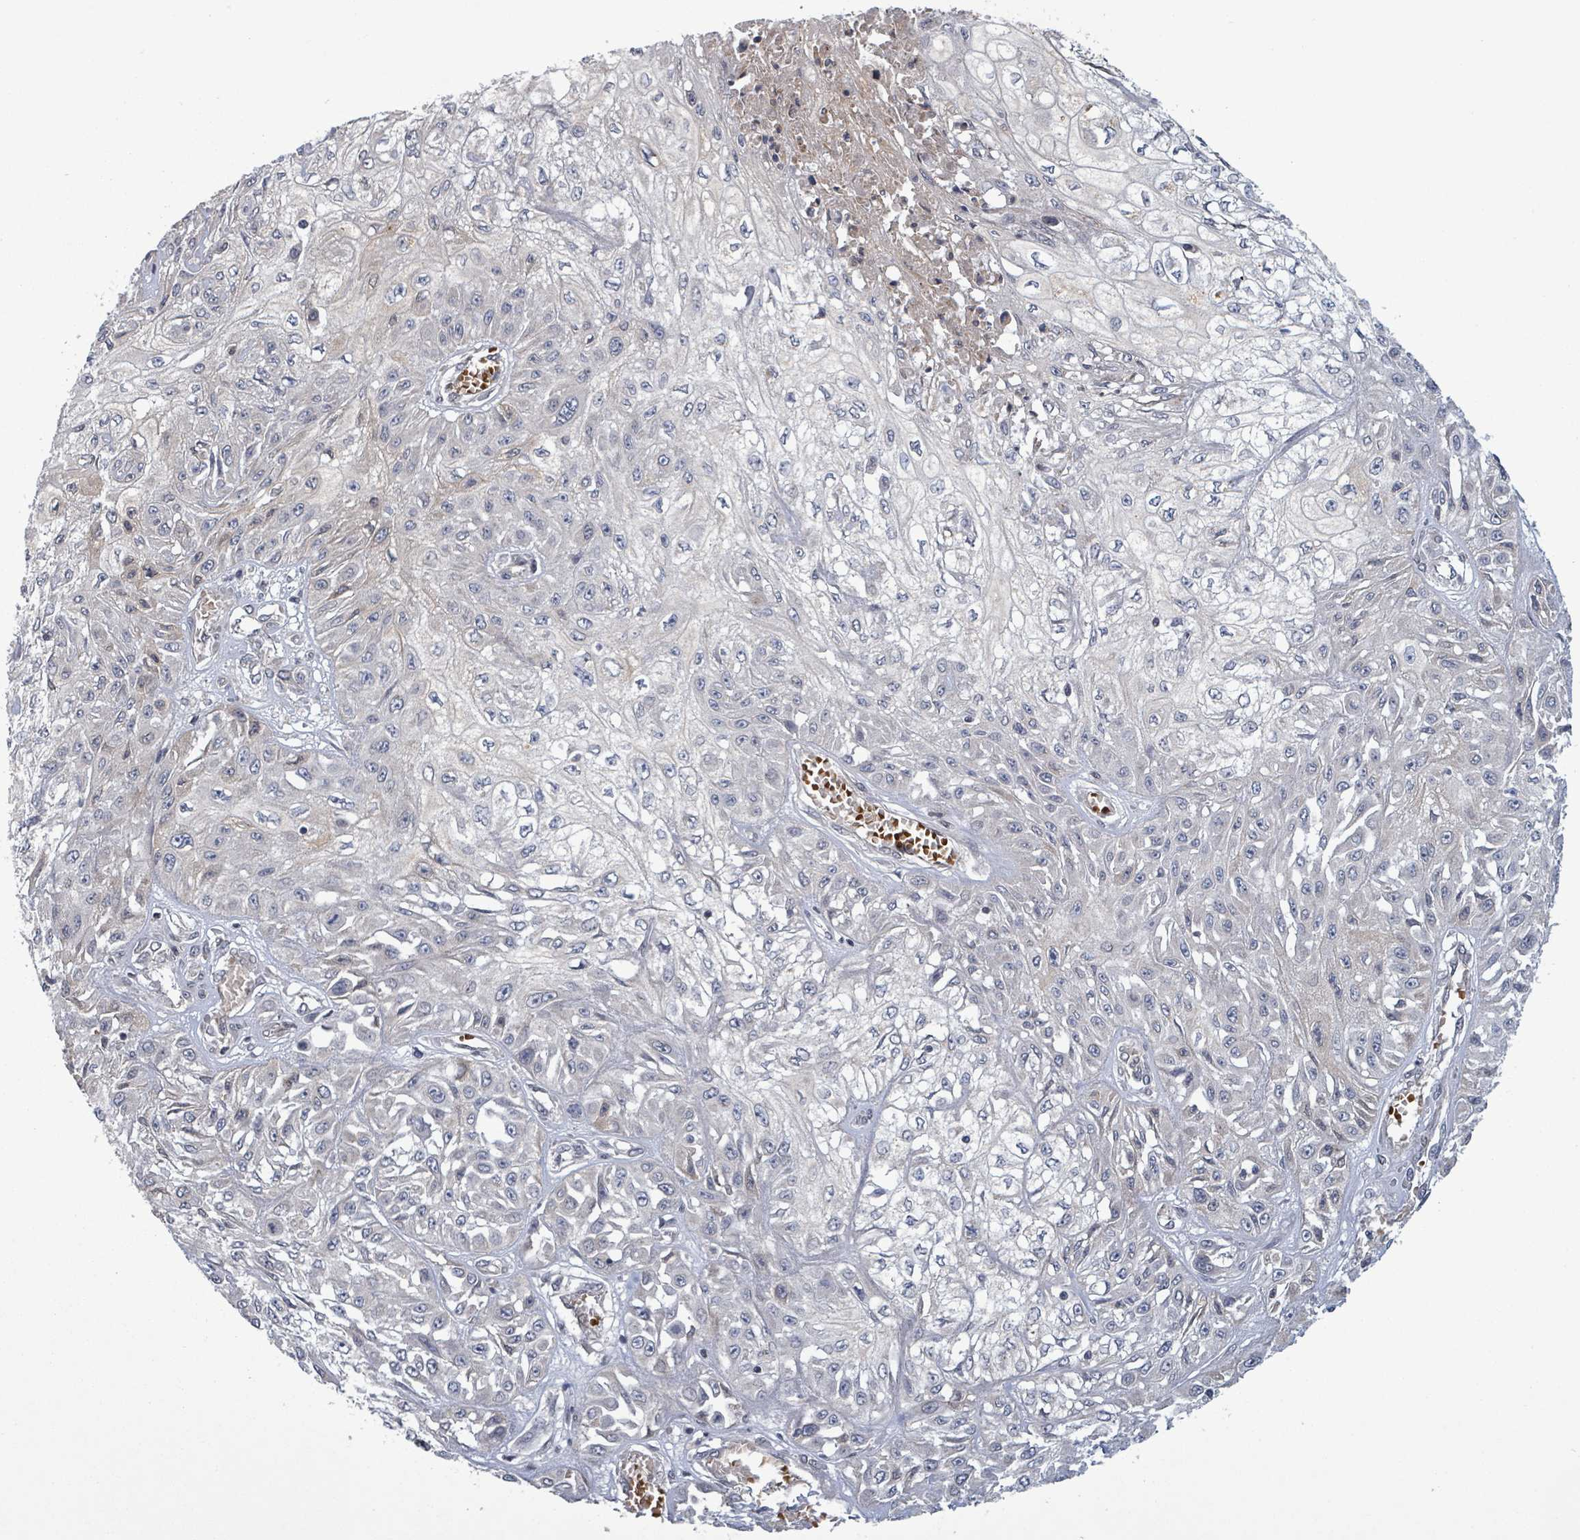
{"staining": {"intensity": "negative", "quantity": "none", "location": "none"}, "tissue": "skin cancer", "cell_type": "Tumor cells", "image_type": "cancer", "snomed": [{"axis": "morphology", "description": "Squamous cell carcinoma, NOS"}, {"axis": "morphology", "description": "Squamous cell carcinoma, metastatic, NOS"}, {"axis": "topography", "description": "Skin"}, {"axis": "topography", "description": "Lymph node"}], "caption": "Skin cancer (squamous cell carcinoma) was stained to show a protein in brown. There is no significant staining in tumor cells. (IHC, brightfield microscopy, high magnification).", "gene": "GRM8", "patient": {"sex": "male", "age": 75}}